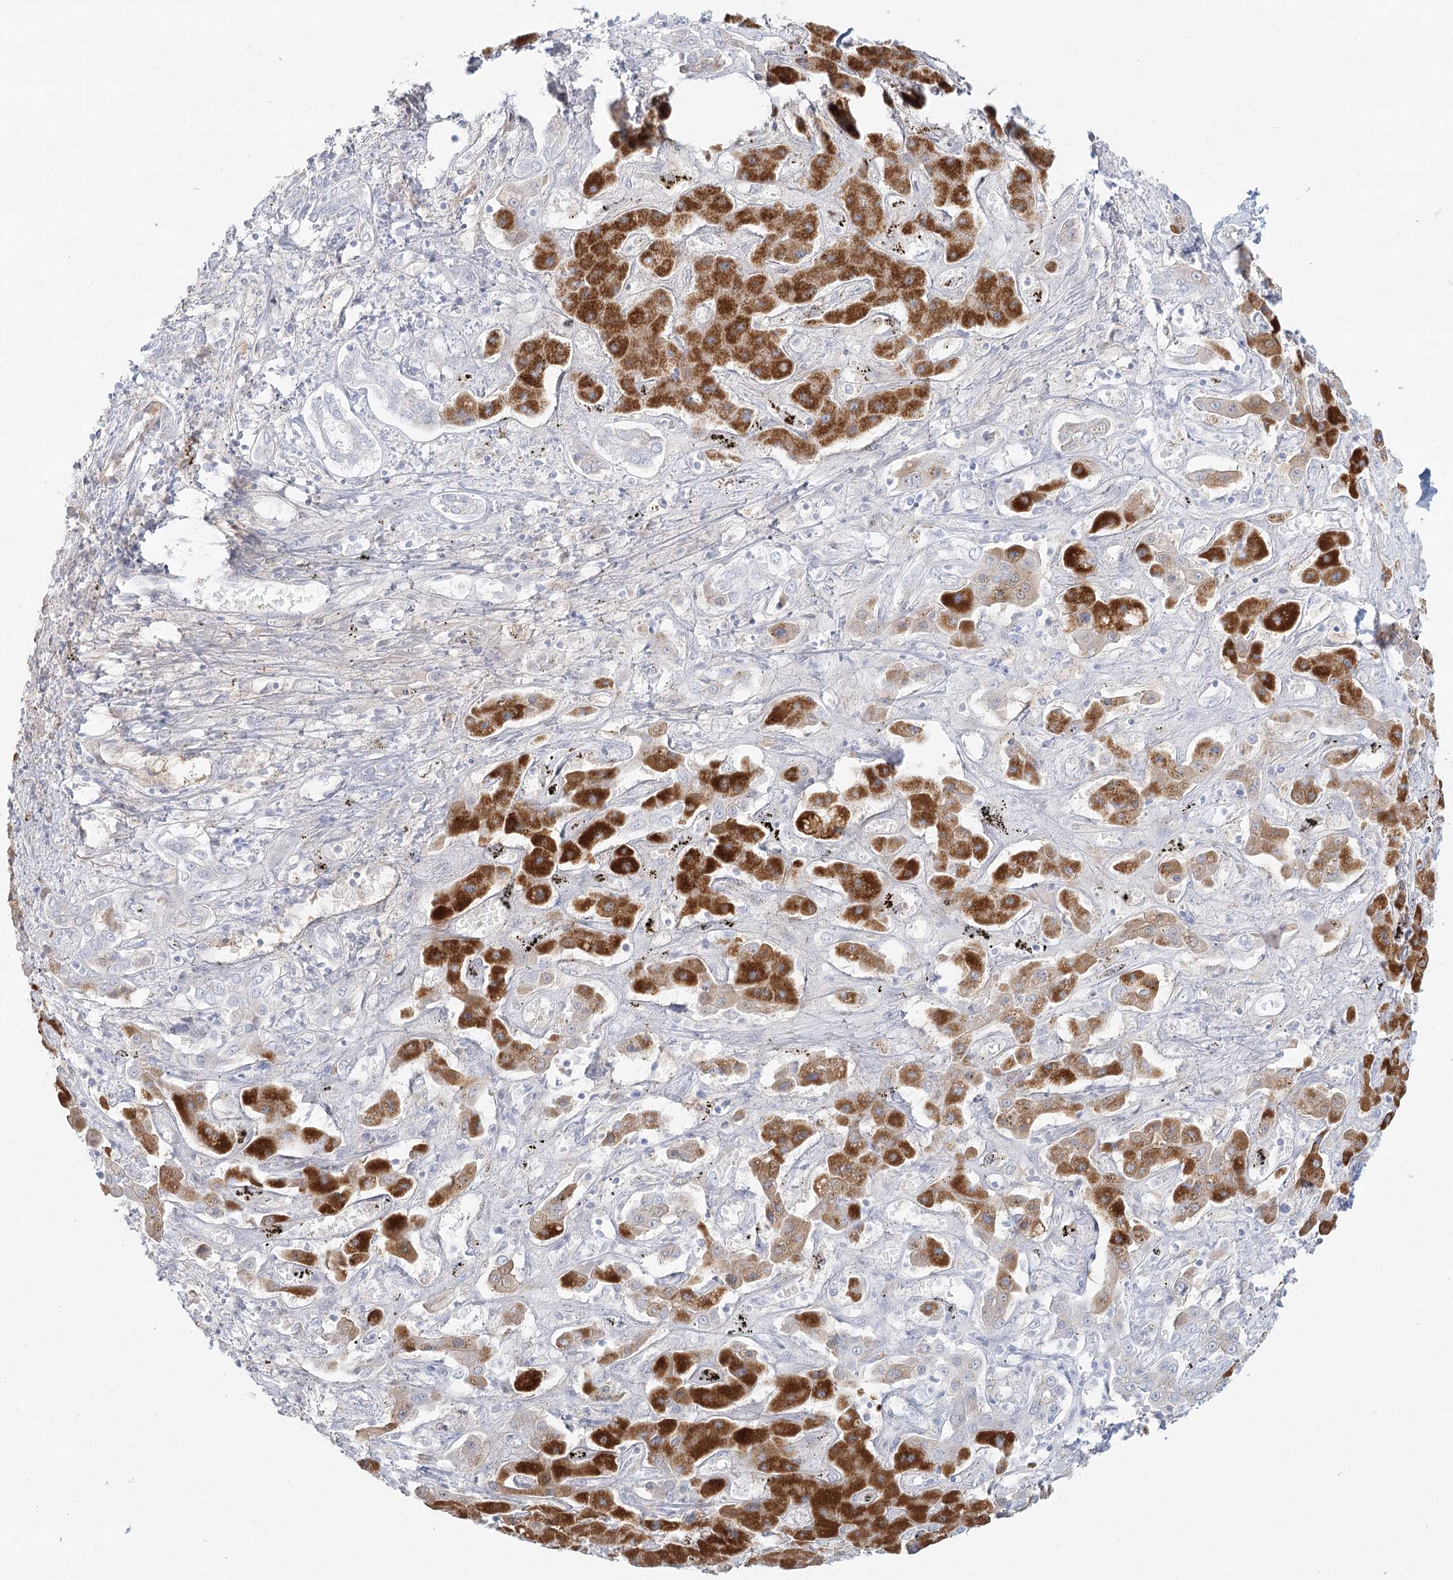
{"staining": {"intensity": "strong", "quantity": "25%-75%", "location": "cytoplasmic/membranous"}, "tissue": "liver cancer", "cell_type": "Tumor cells", "image_type": "cancer", "snomed": [{"axis": "morphology", "description": "Cholangiocarcinoma"}, {"axis": "topography", "description": "Liver"}], "caption": "Protein expression analysis of cholangiocarcinoma (liver) demonstrates strong cytoplasmic/membranous positivity in approximately 25%-75% of tumor cells.", "gene": "DMGDH", "patient": {"sex": "male", "age": 67}}